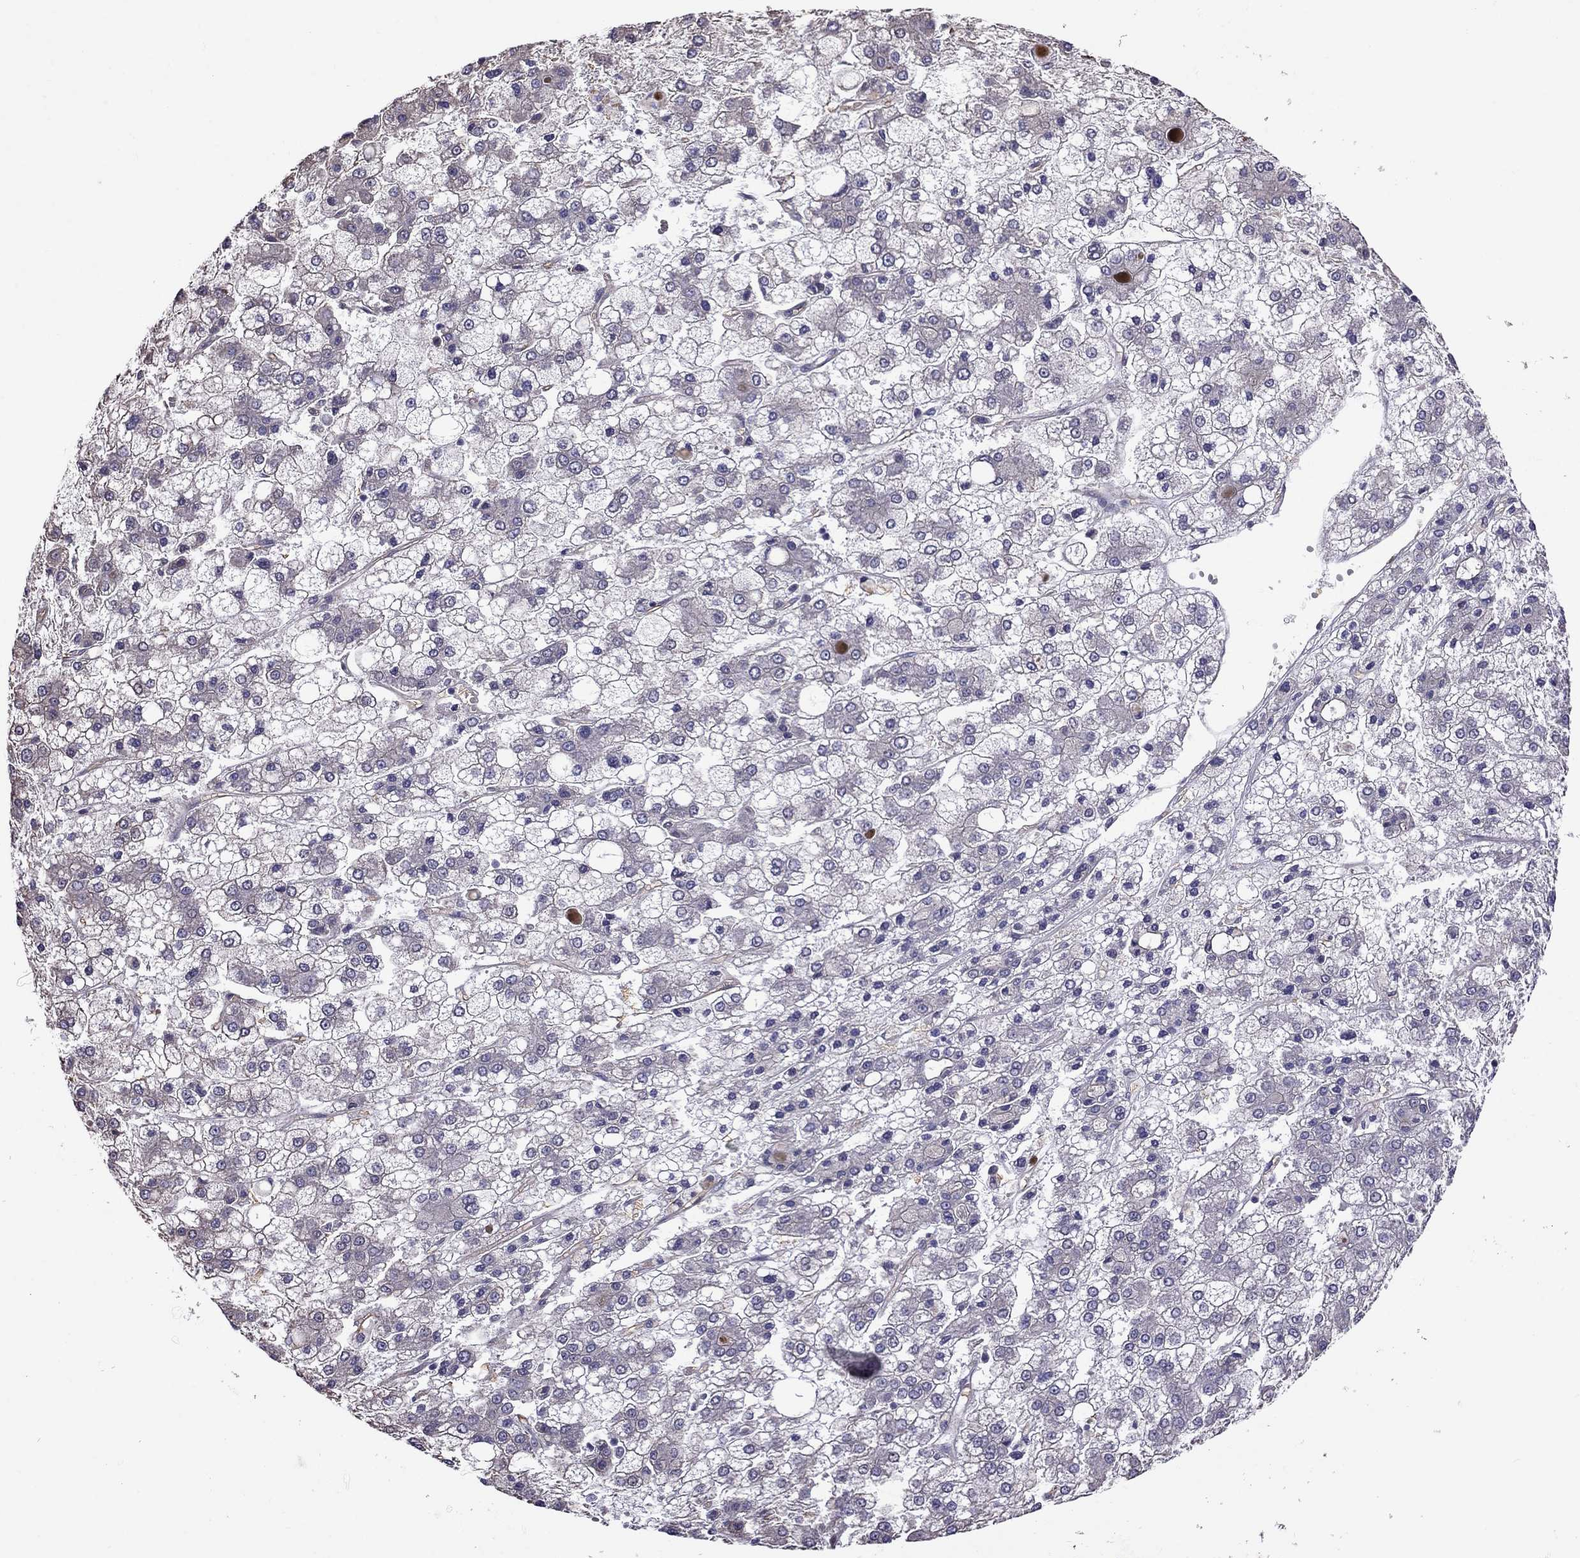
{"staining": {"intensity": "negative", "quantity": "none", "location": "none"}, "tissue": "liver cancer", "cell_type": "Tumor cells", "image_type": "cancer", "snomed": [{"axis": "morphology", "description": "Carcinoma, Hepatocellular, NOS"}, {"axis": "topography", "description": "Liver"}], "caption": "Immunohistochemistry (IHC) micrograph of liver cancer stained for a protein (brown), which shows no staining in tumor cells.", "gene": "ADAM28", "patient": {"sex": "male", "age": 73}}